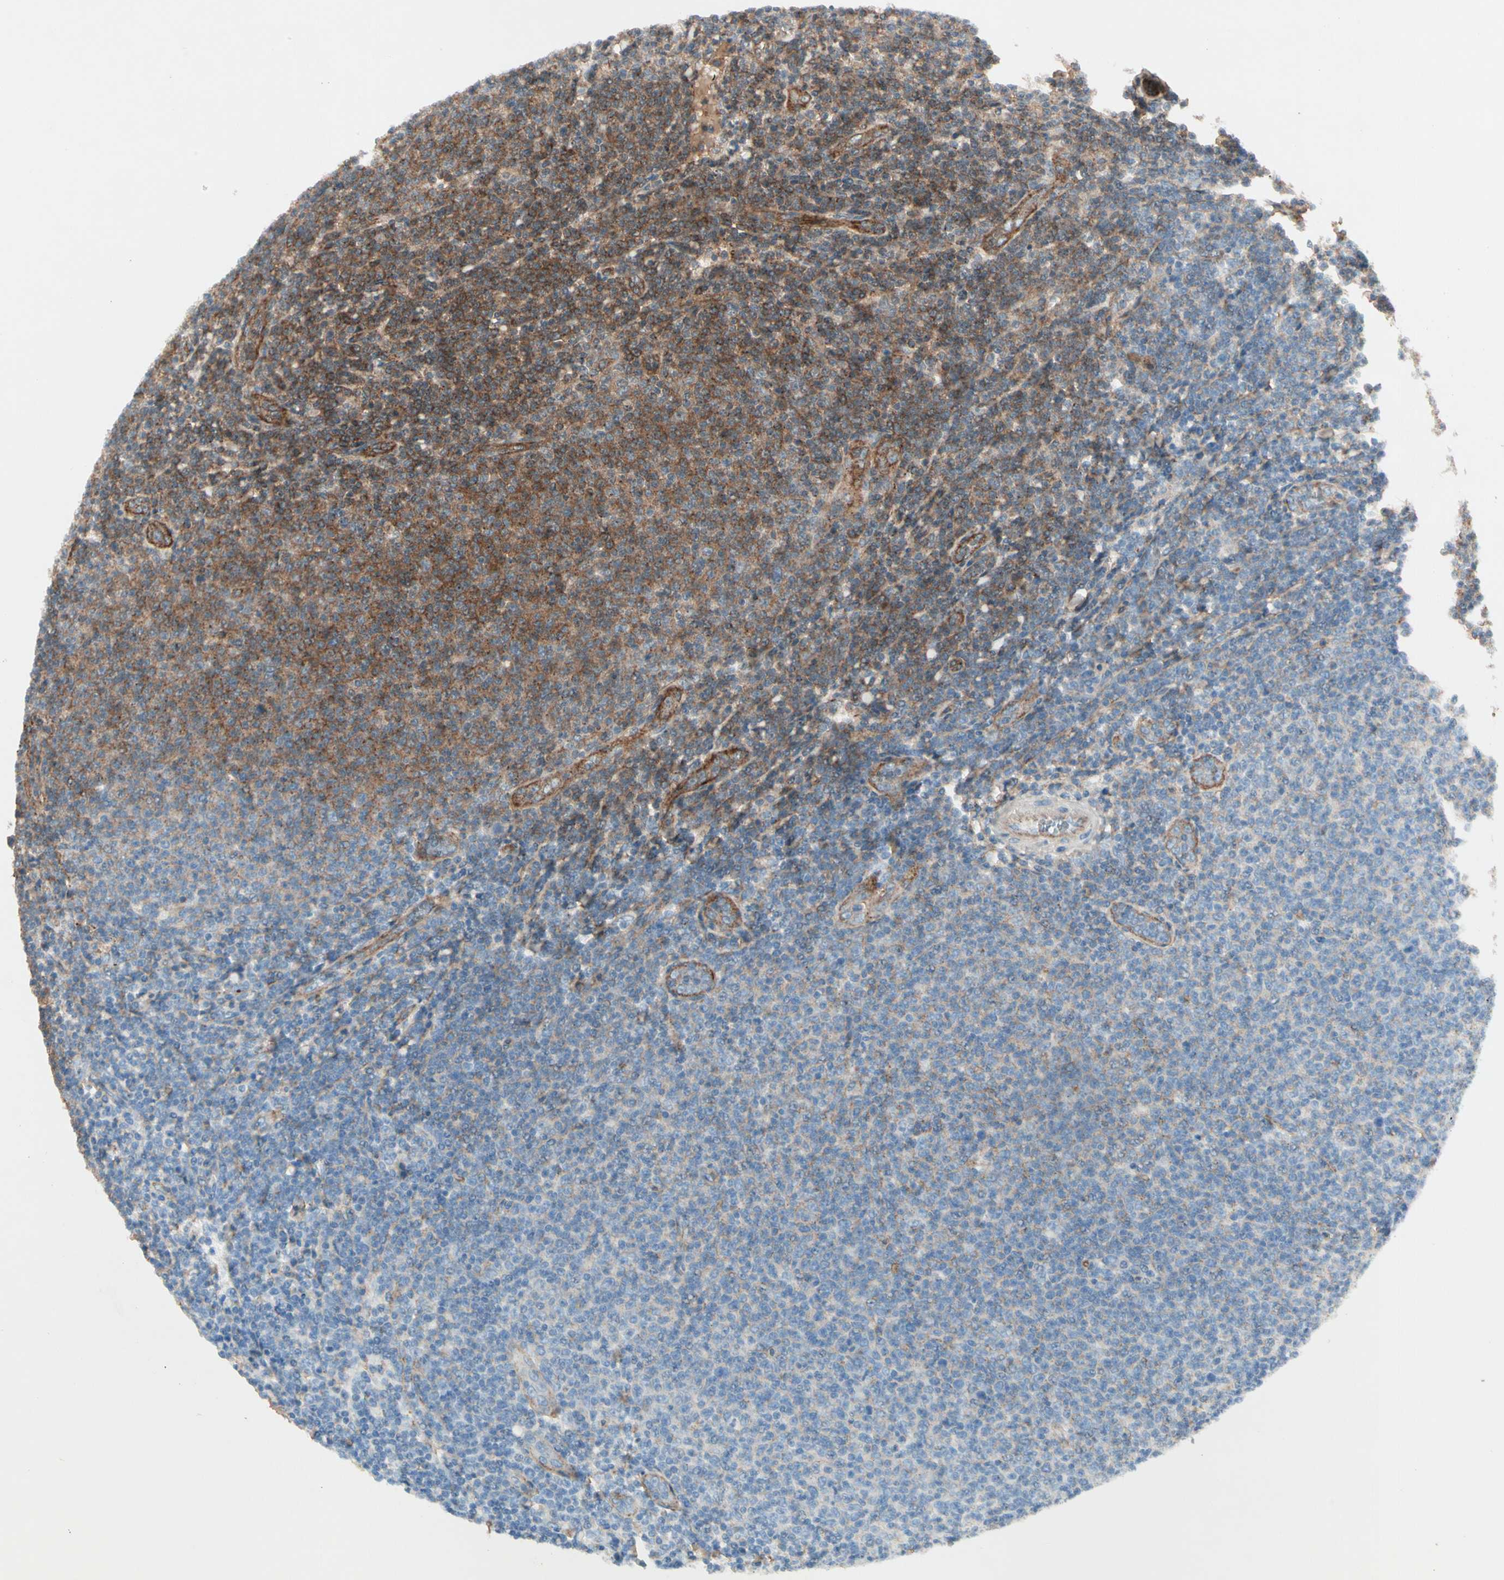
{"staining": {"intensity": "moderate", "quantity": ">75%", "location": "cytoplasmic/membranous"}, "tissue": "lymphoma", "cell_type": "Tumor cells", "image_type": "cancer", "snomed": [{"axis": "morphology", "description": "Malignant lymphoma, non-Hodgkin's type, Low grade"}, {"axis": "topography", "description": "Lymph node"}], "caption": "Lymphoma stained with a protein marker shows moderate staining in tumor cells.", "gene": "FLOT1", "patient": {"sex": "male", "age": 66}}